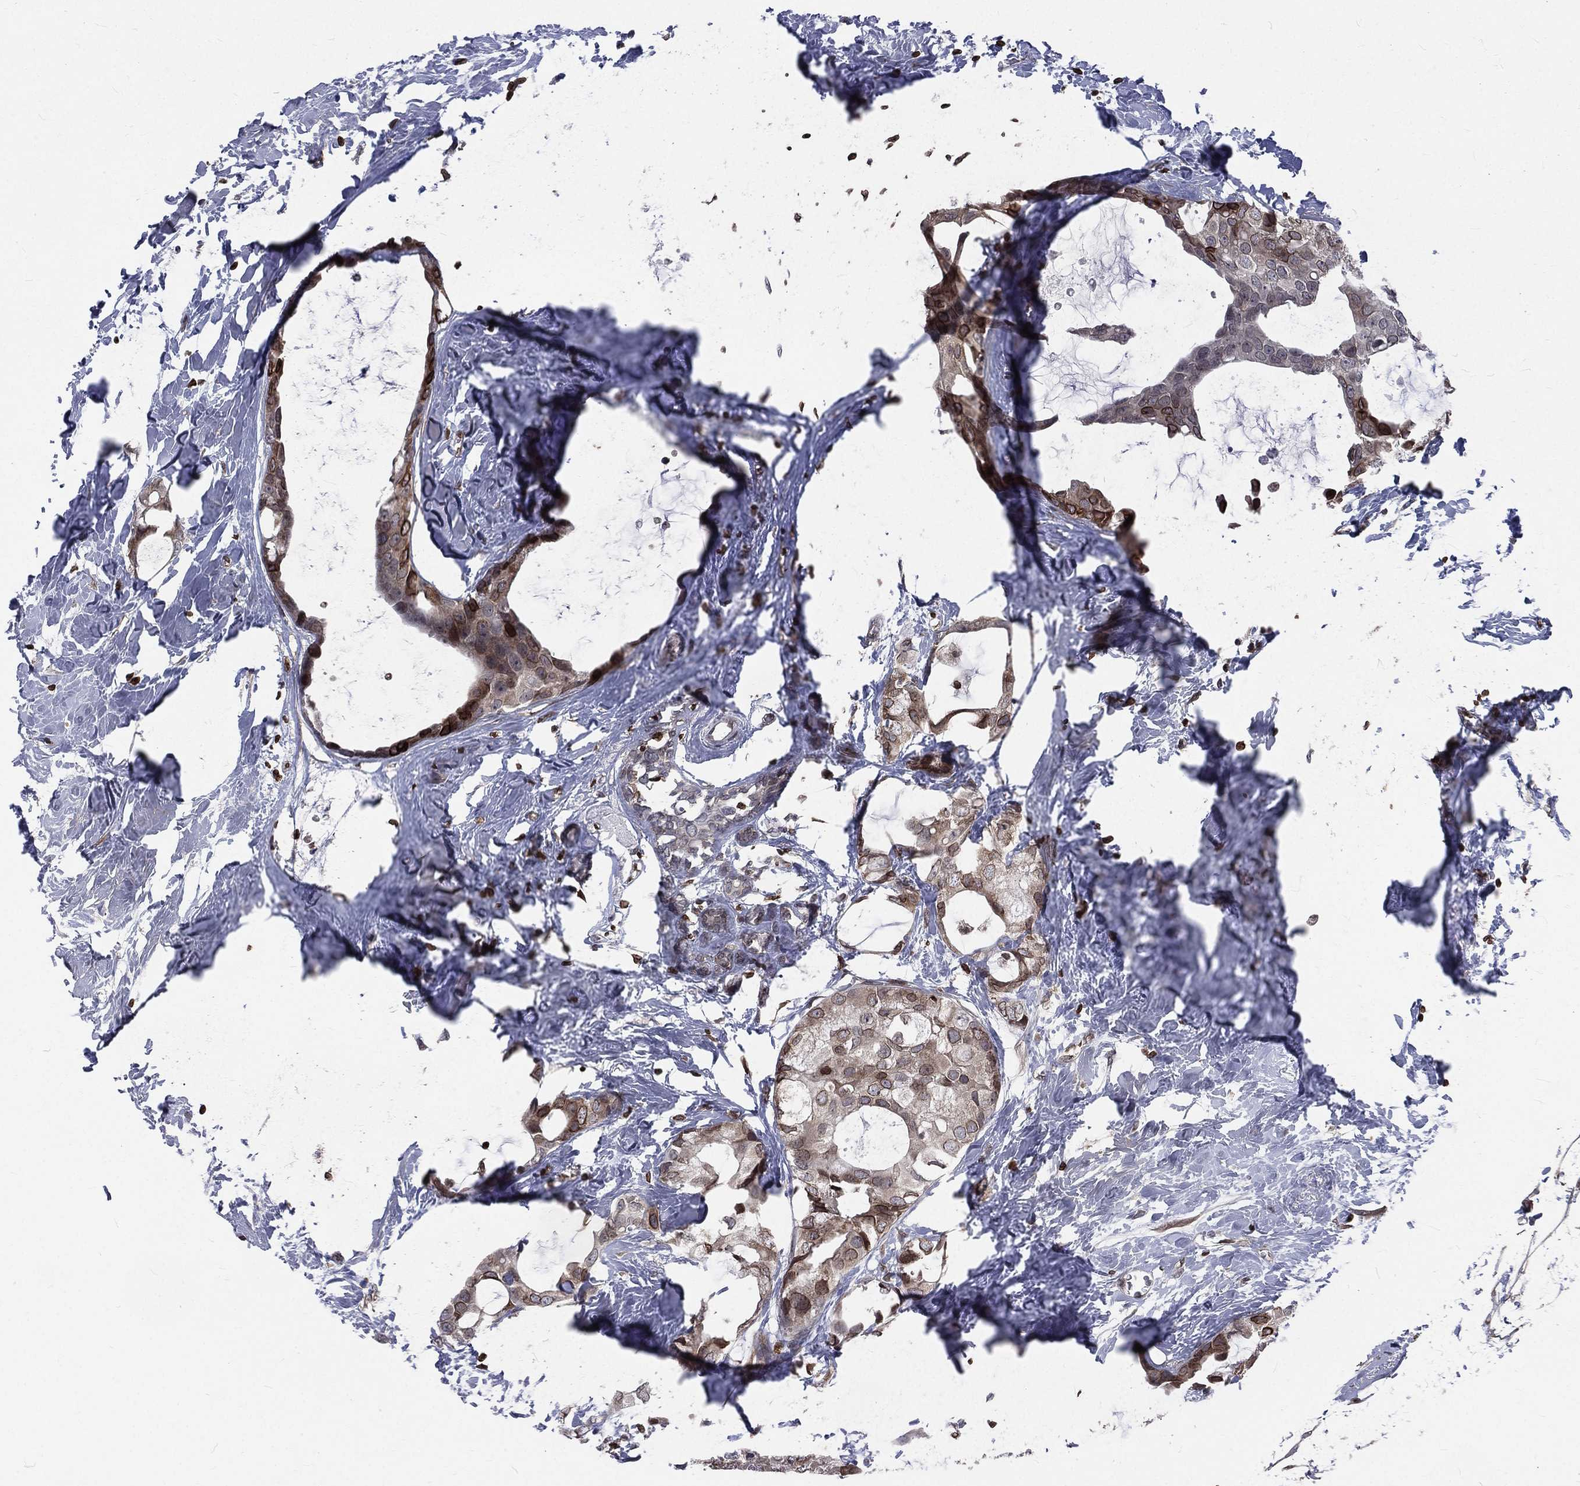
{"staining": {"intensity": "moderate", "quantity": "<25%", "location": "cytoplasmic/membranous,nuclear"}, "tissue": "breast cancer", "cell_type": "Tumor cells", "image_type": "cancer", "snomed": [{"axis": "morphology", "description": "Duct carcinoma"}, {"axis": "topography", "description": "Breast"}], "caption": "IHC (DAB (3,3'-diaminobenzidine)) staining of human invasive ductal carcinoma (breast) reveals moderate cytoplasmic/membranous and nuclear protein positivity in about <25% of tumor cells.", "gene": "LBR", "patient": {"sex": "female", "age": 45}}